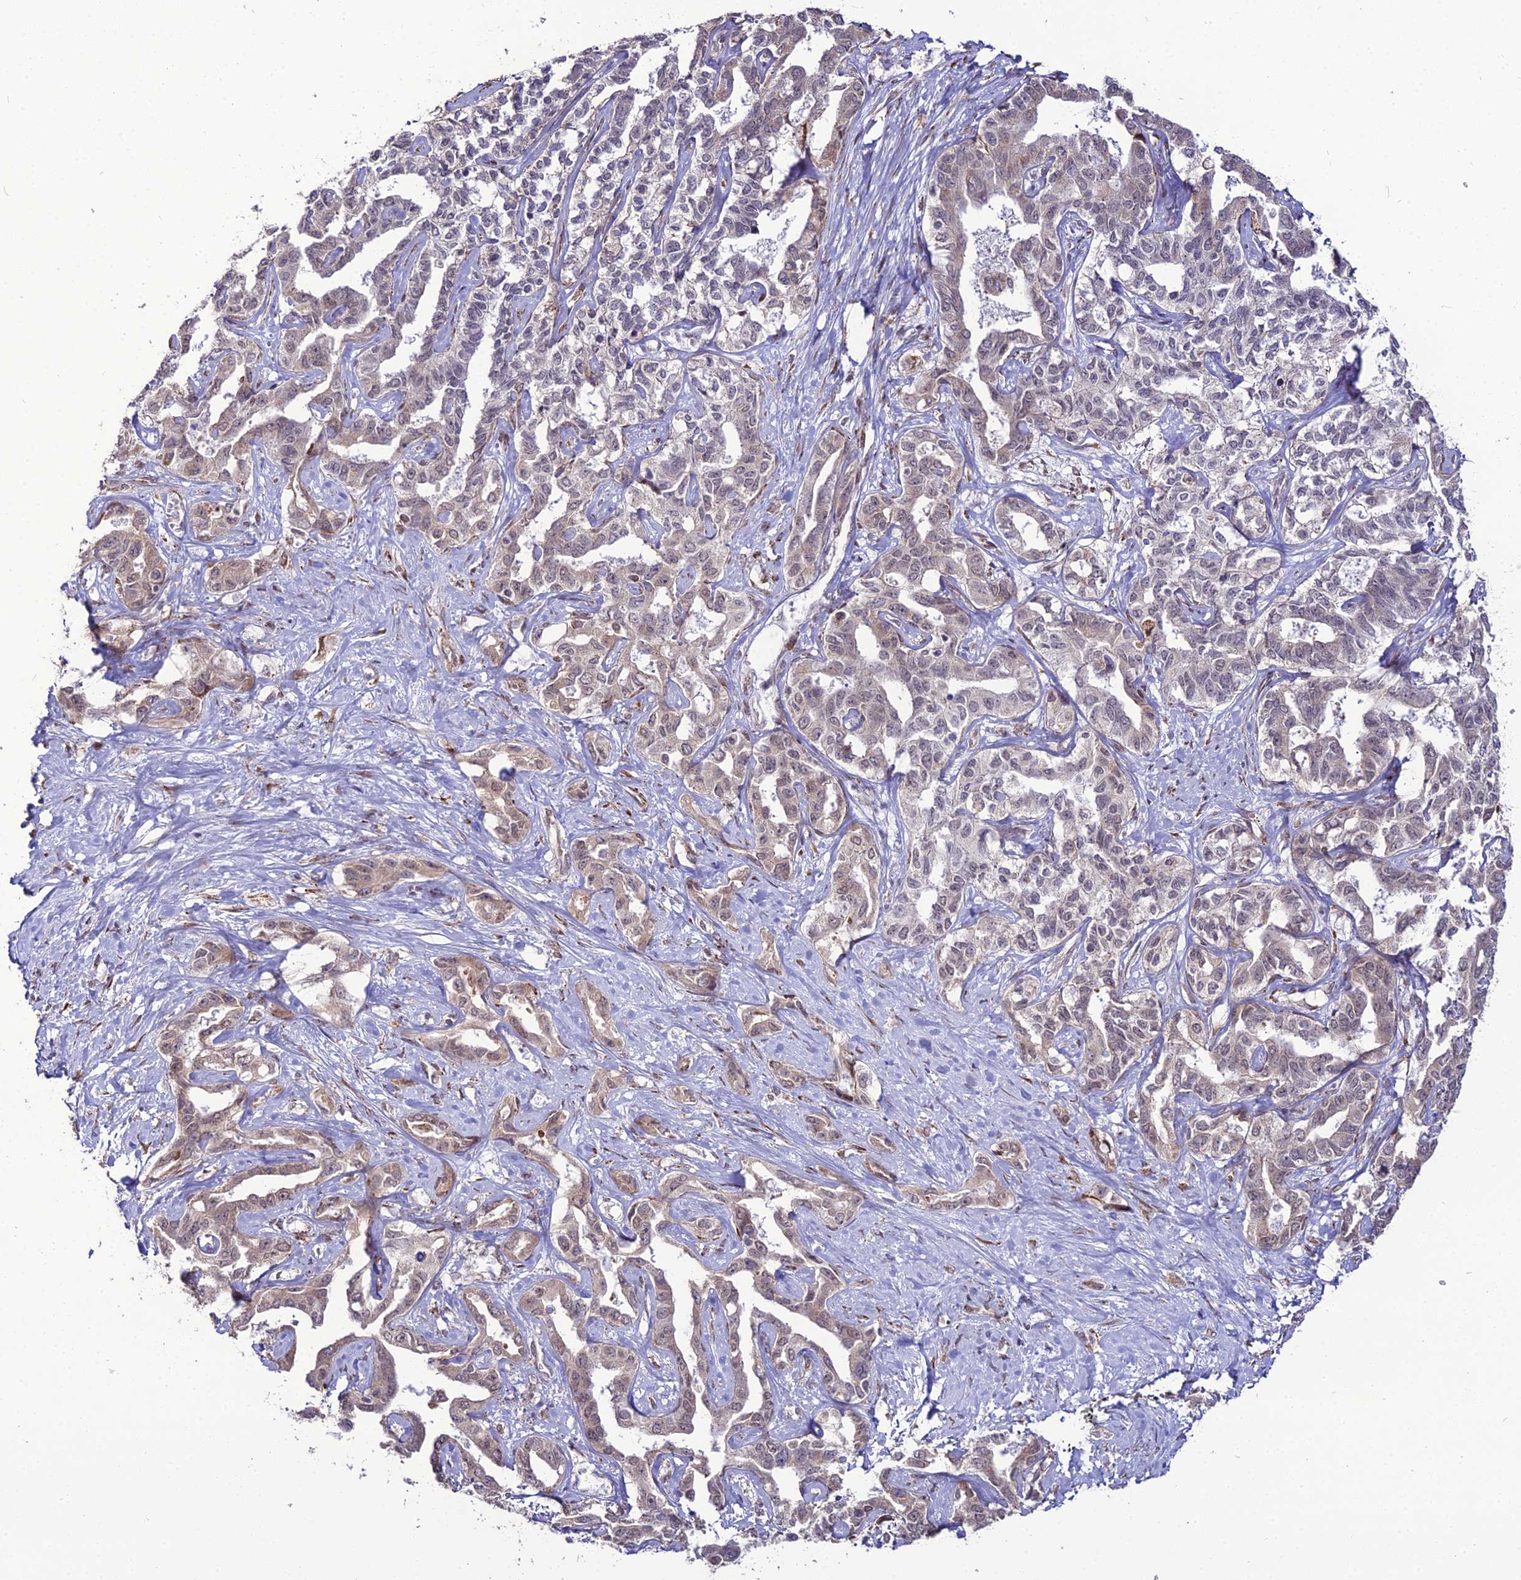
{"staining": {"intensity": "weak", "quantity": "25%-75%", "location": "cytoplasmic/membranous"}, "tissue": "liver cancer", "cell_type": "Tumor cells", "image_type": "cancer", "snomed": [{"axis": "morphology", "description": "Cholangiocarcinoma"}, {"axis": "topography", "description": "Liver"}], "caption": "A micrograph of human liver cholangiocarcinoma stained for a protein reveals weak cytoplasmic/membranous brown staining in tumor cells.", "gene": "TROAP", "patient": {"sex": "male", "age": 59}}